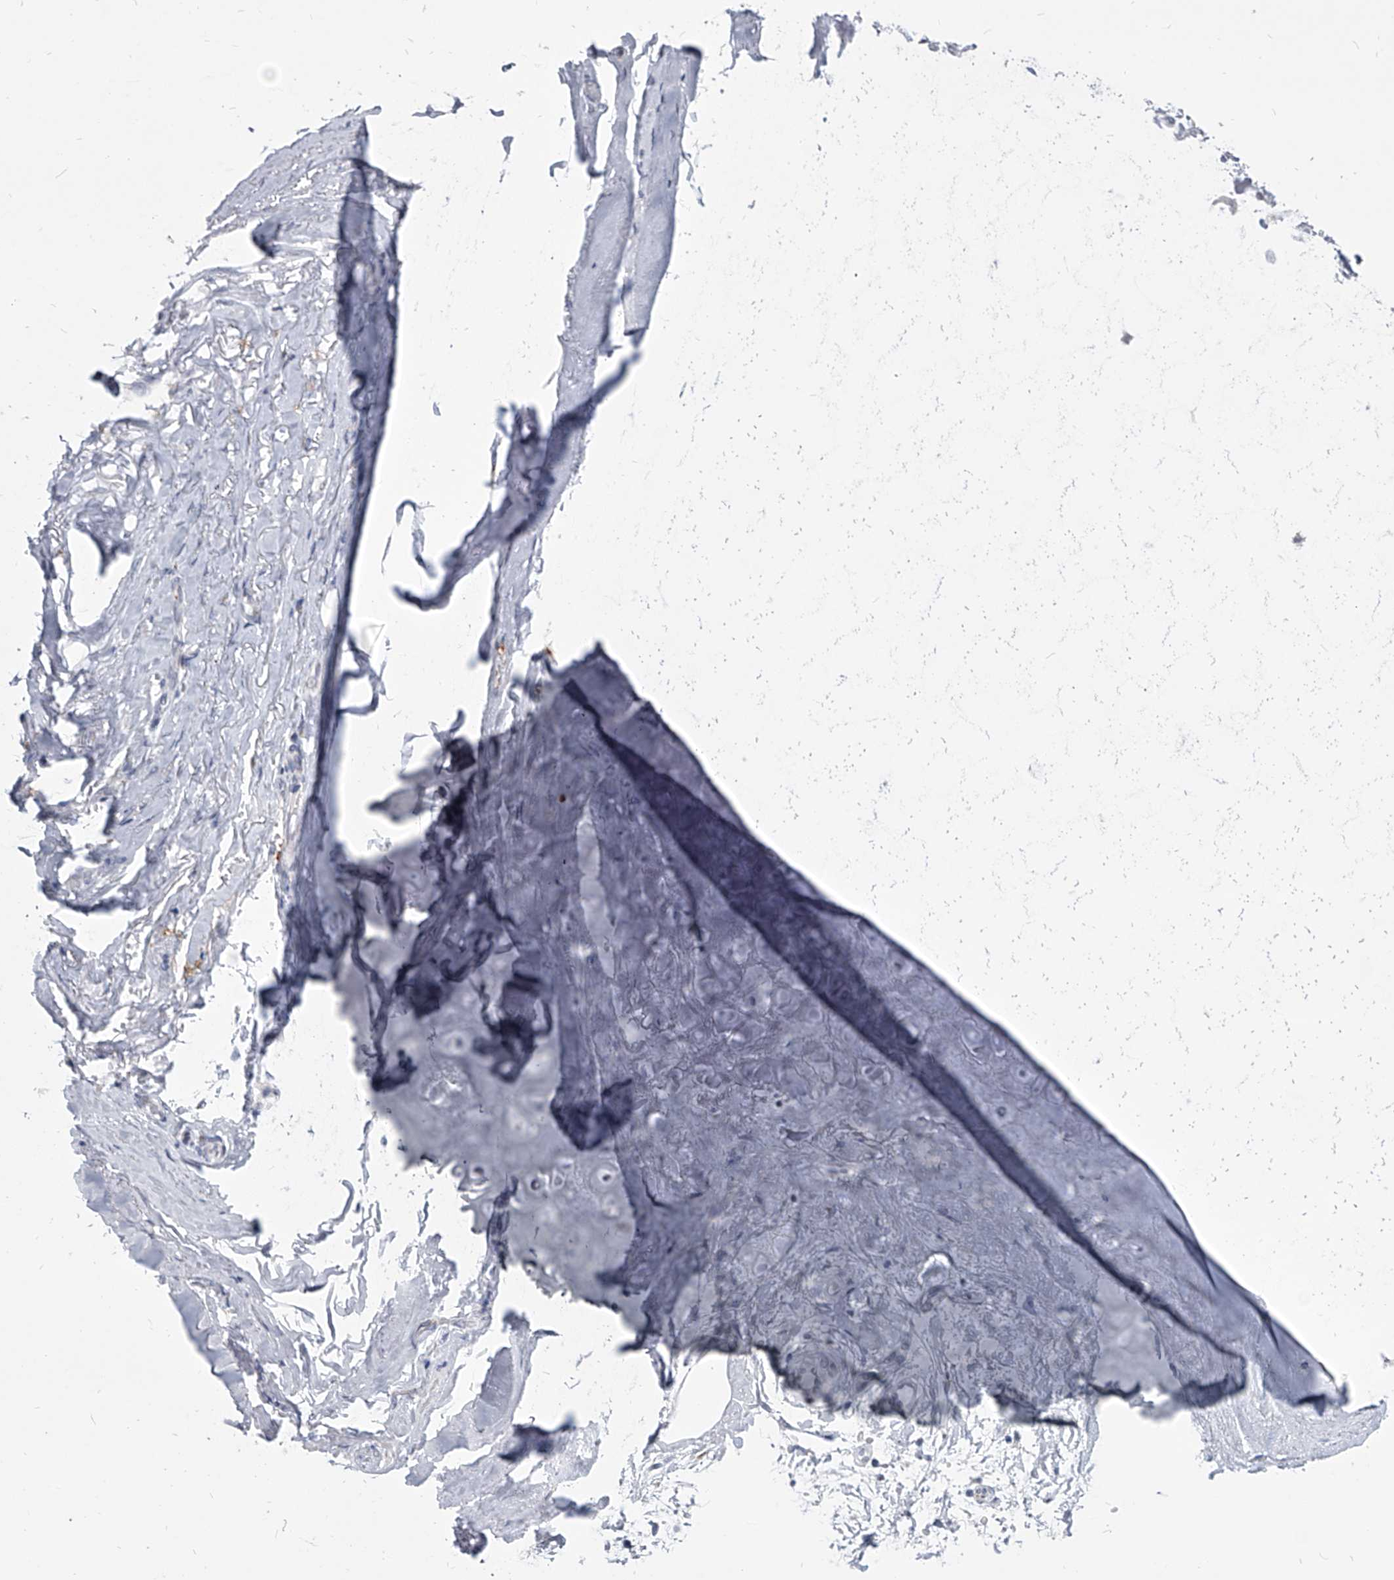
{"staining": {"intensity": "negative", "quantity": "none", "location": "none"}, "tissue": "adipose tissue", "cell_type": "Adipocytes", "image_type": "normal", "snomed": [{"axis": "morphology", "description": "Normal tissue, NOS"}, {"axis": "morphology", "description": "Basal cell carcinoma"}, {"axis": "topography", "description": "Skin"}], "caption": "This micrograph is of normal adipose tissue stained with IHC to label a protein in brown with the nuclei are counter-stained blue. There is no positivity in adipocytes. Brightfield microscopy of immunohistochemistry (IHC) stained with DAB (brown) and hematoxylin (blue), captured at high magnification.", "gene": "EVA1C", "patient": {"sex": "female", "age": 89}}